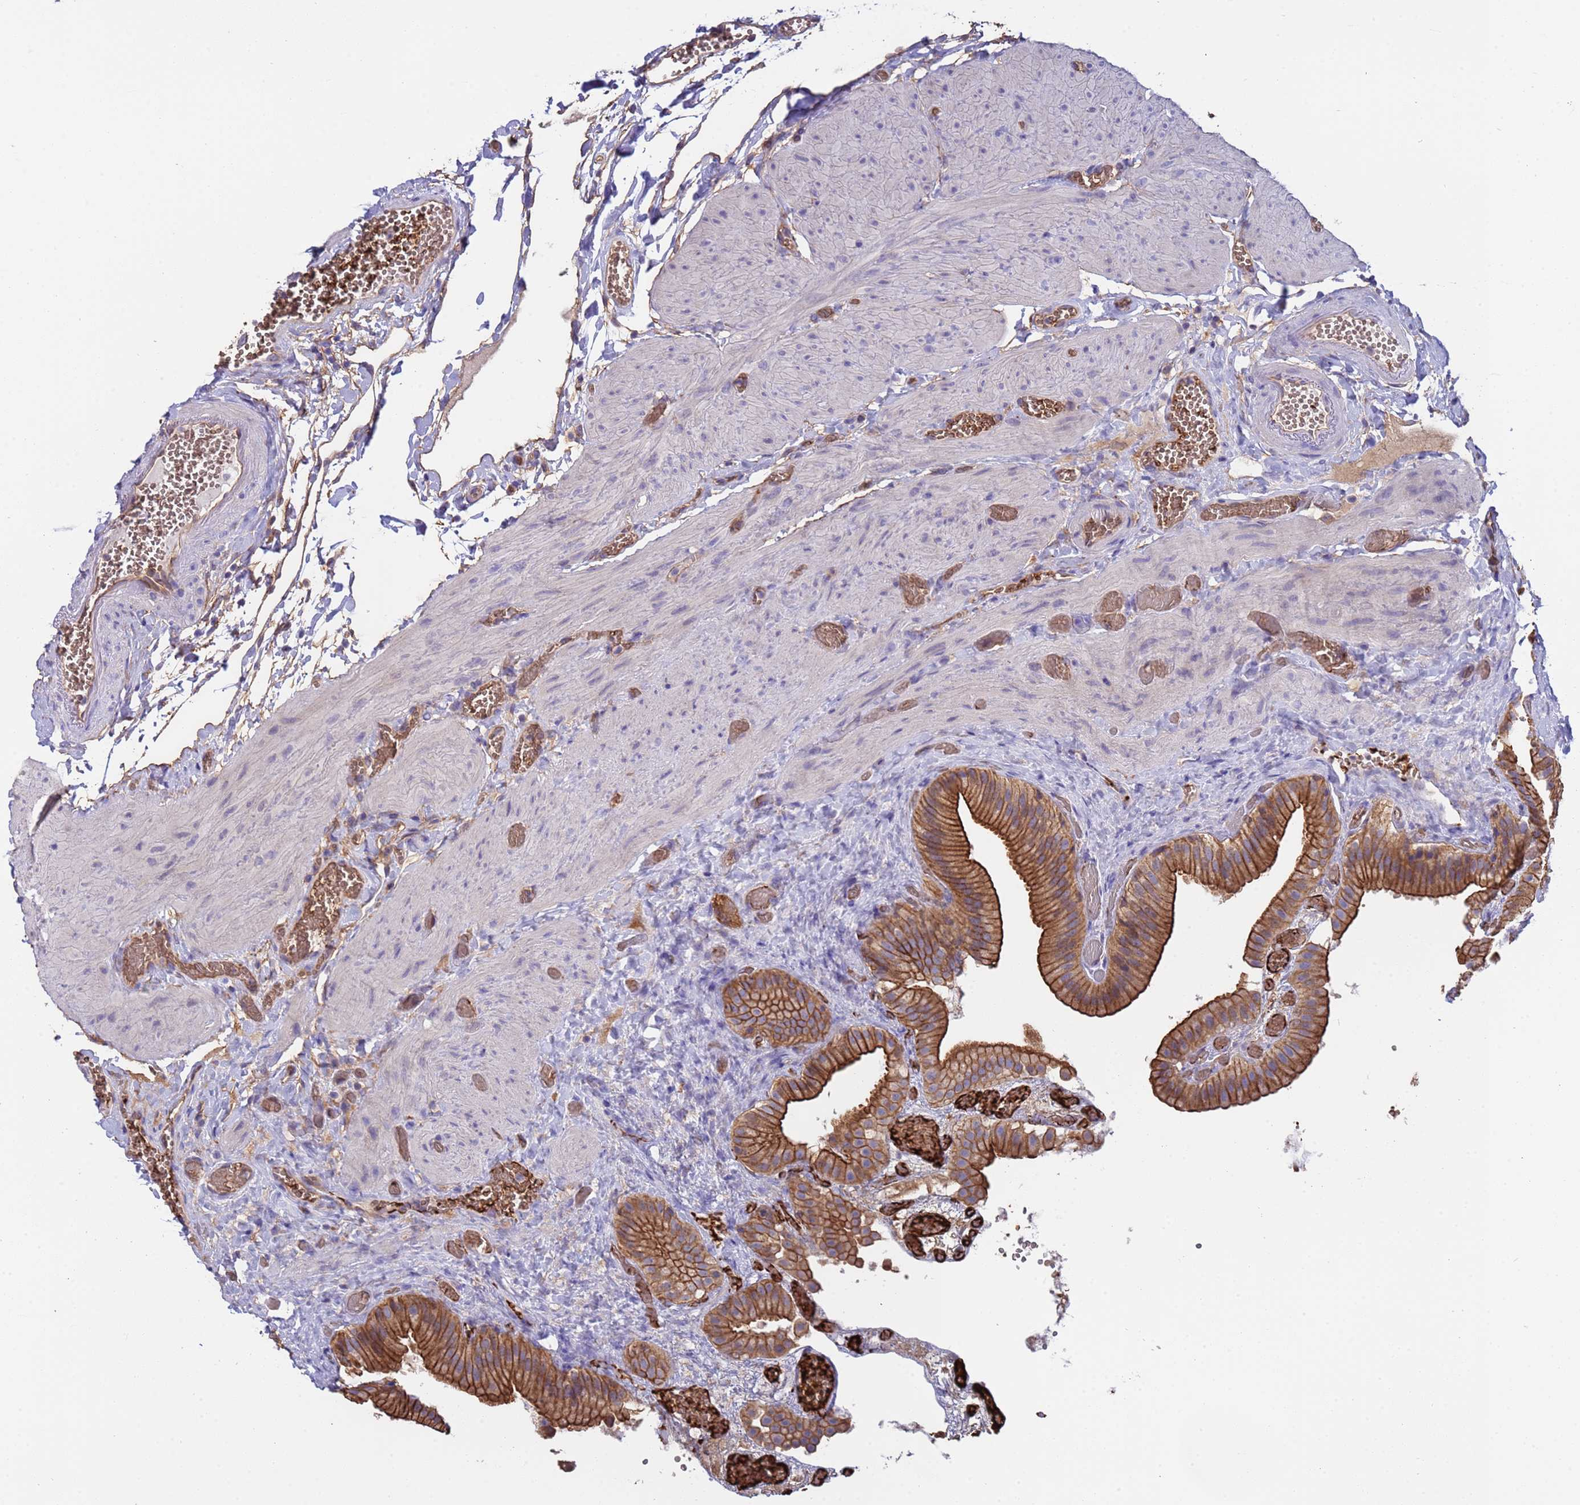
{"staining": {"intensity": "strong", "quantity": ">75%", "location": "cytoplasmic/membranous"}, "tissue": "gallbladder", "cell_type": "Glandular cells", "image_type": "normal", "snomed": [{"axis": "morphology", "description": "Normal tissue, NOS"}, {"axis": "topography", "description": "Gallbladder"}], "caption": "Strong cytoplasmic/membranous staining for a protein is appreciated in approximately >75% of glandular cells of unremarkable gallbladder using immunohistochemistry.", "gene": "ZNF248", "patient": {"sex": "female", "age": 64}}